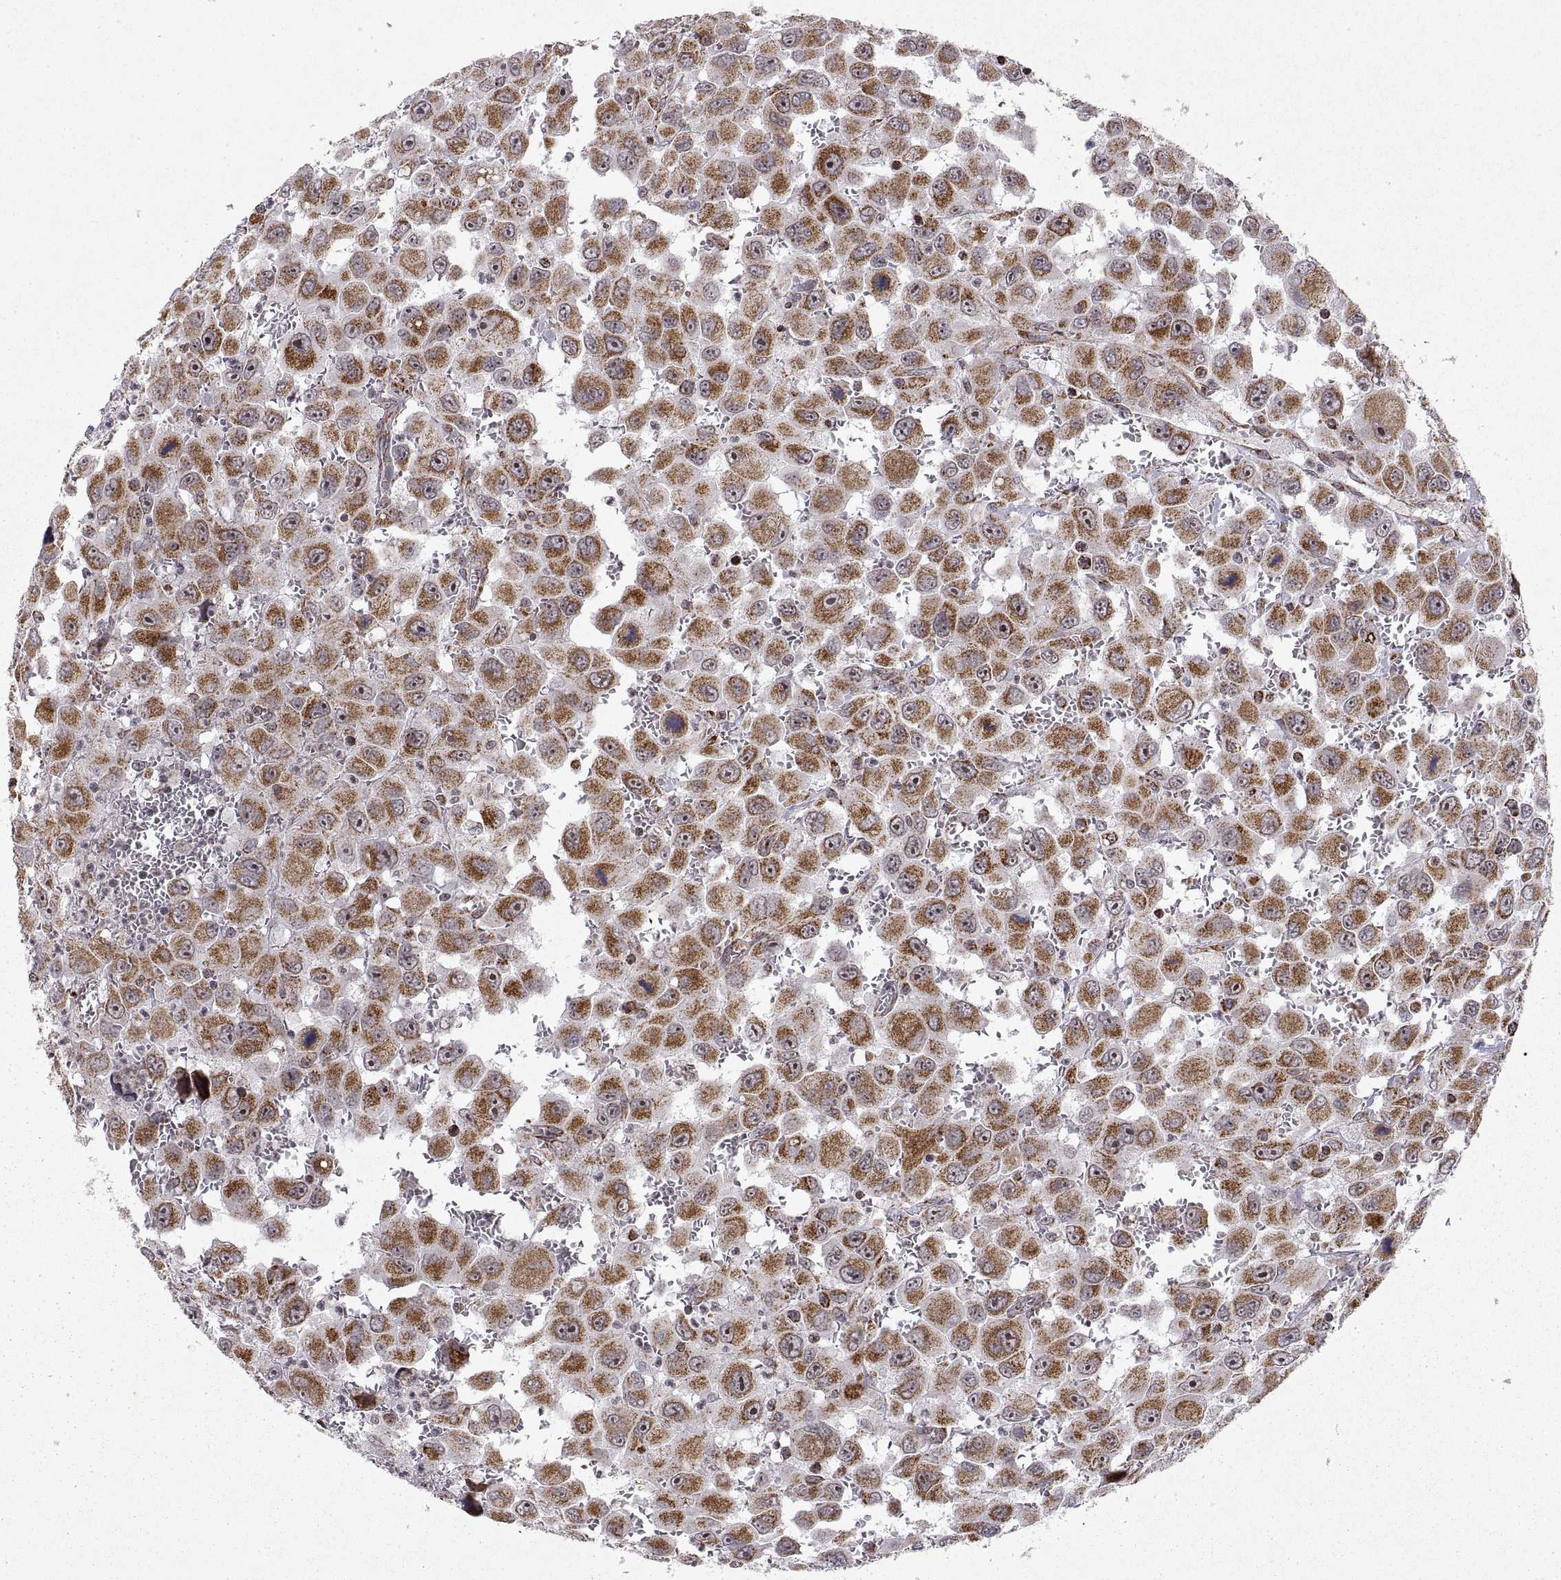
{"staining": {"intensity": "moderate", "quantity": ">75%", "location": "cytoplasmic/membranous"}, "tissue": "head and neck cancer", "cell_type": "Tumor cells", "image_type": "cancer", "snomed": [{"axis": "morphology", "description": "Squamous cell carcinoma, NOS"}, {"axis": "morphology", "description": "Squamous cell carcinoma, metastatic, NOS"}, {"axis": "topography", "description": "Oral tissue"}, {"axis": "topography", "description": "Head-Neck"}], "caption": "The photomicrograph reveals a brown stain indicating the presence of a protein in the cytoplasmic/membranous of tumor cells in head and neck squamous cell carcinoma.", "gene": "MANBAL", "patient": {"sex": "female", "age": 85}}